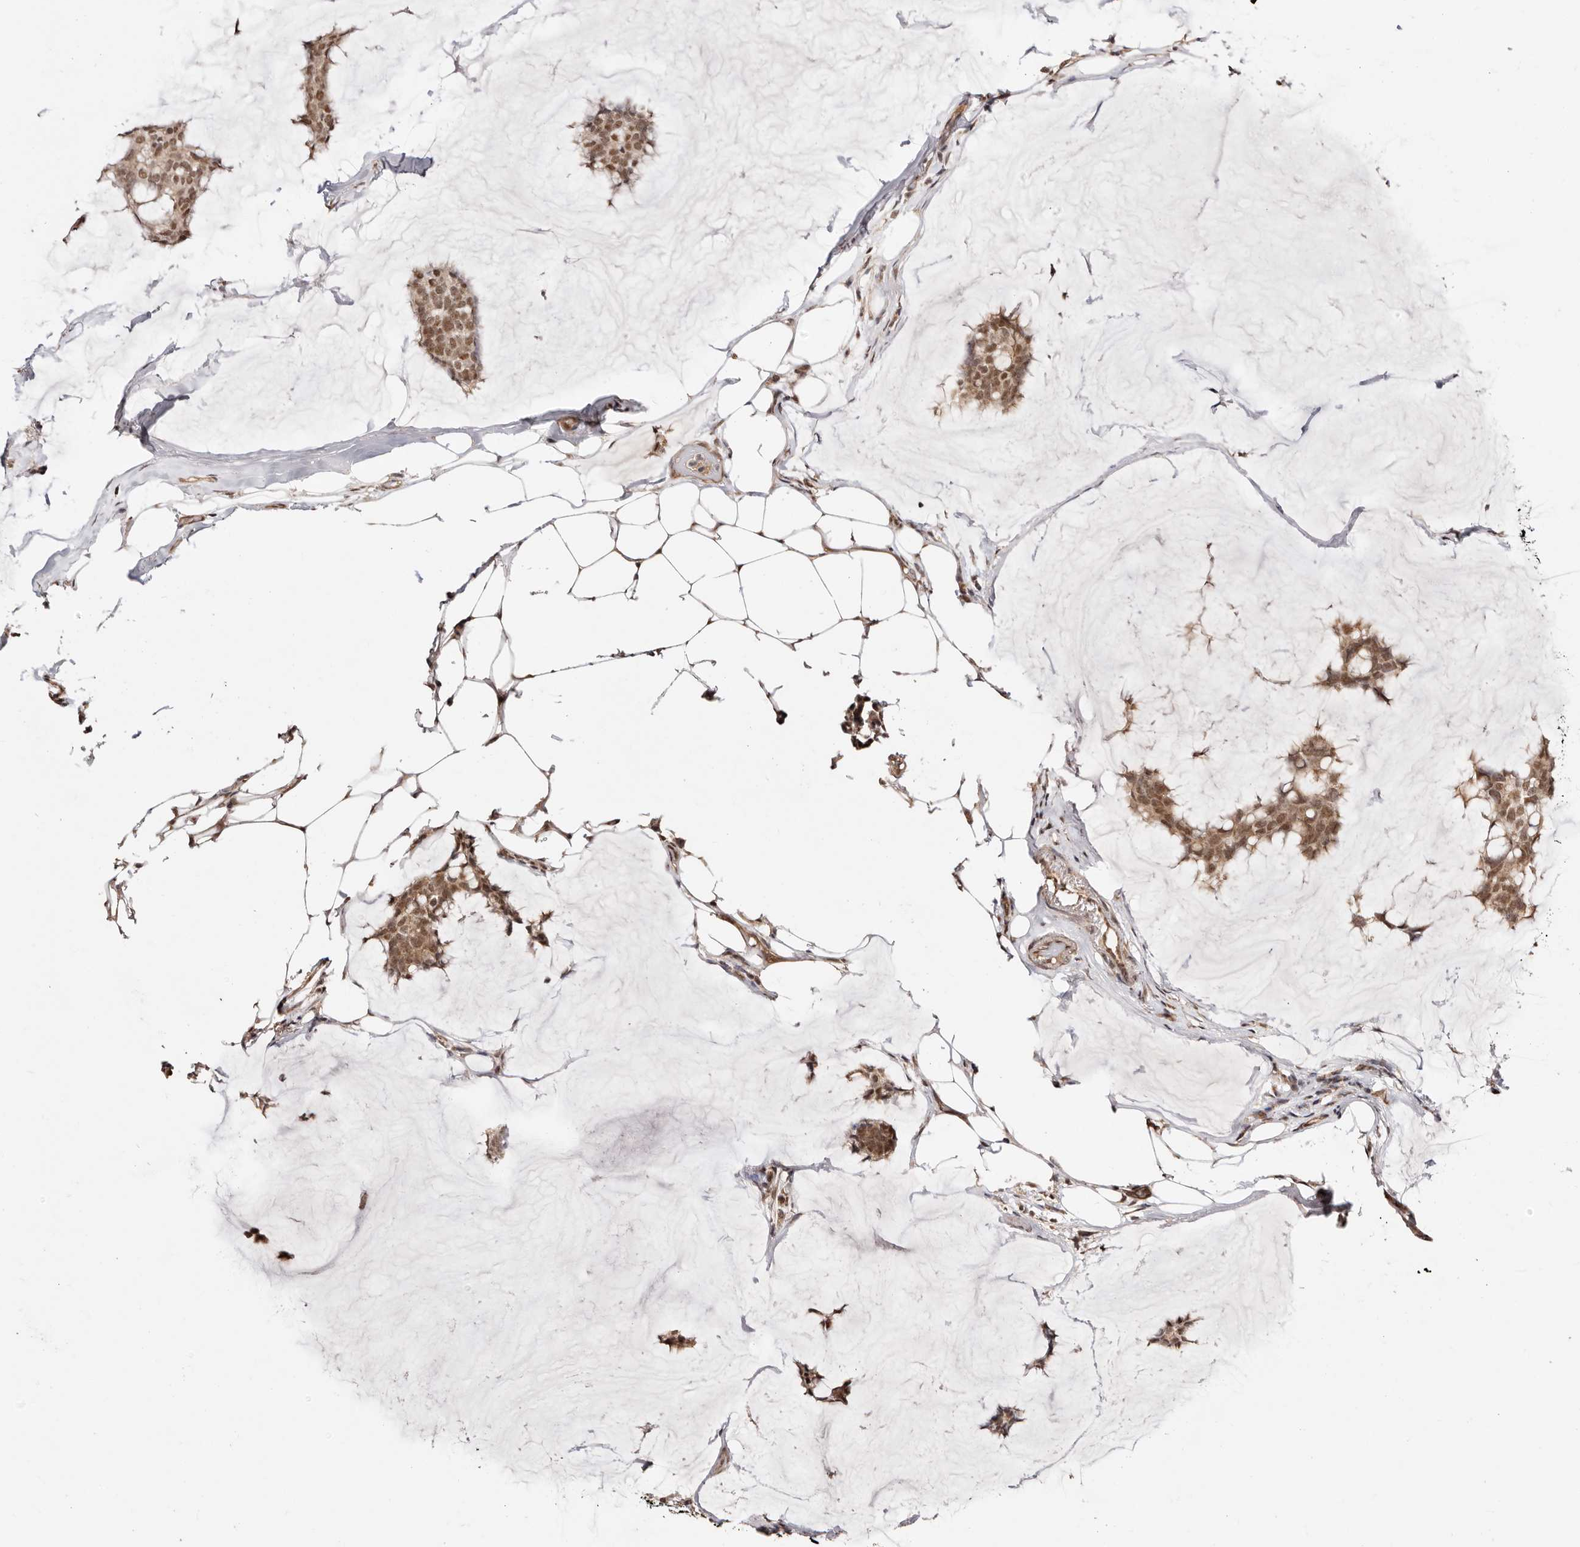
{"staining": {"intensity": "moderate", "quantity": ">75%", "location": "cytoplasmic/membranous,nuclear"}, "tissue": "breast cancer", "cell_type": "Tumor cells", "image_type": "cancer", "snomed": [{"axis": "morphology", "description": "Duct carcinoma"}, {"axis": "topography", "description": "Breast"}], "caption": "Protein expression analysis of human infiltrating ductal carcinoma (breast) reveals moderate cytoplasmic/membranous and nuclear positivity in approximately >75% of tumor cells.", "gene": "CTNNBL1", "patient": {"sex": "female", "age": 93}}